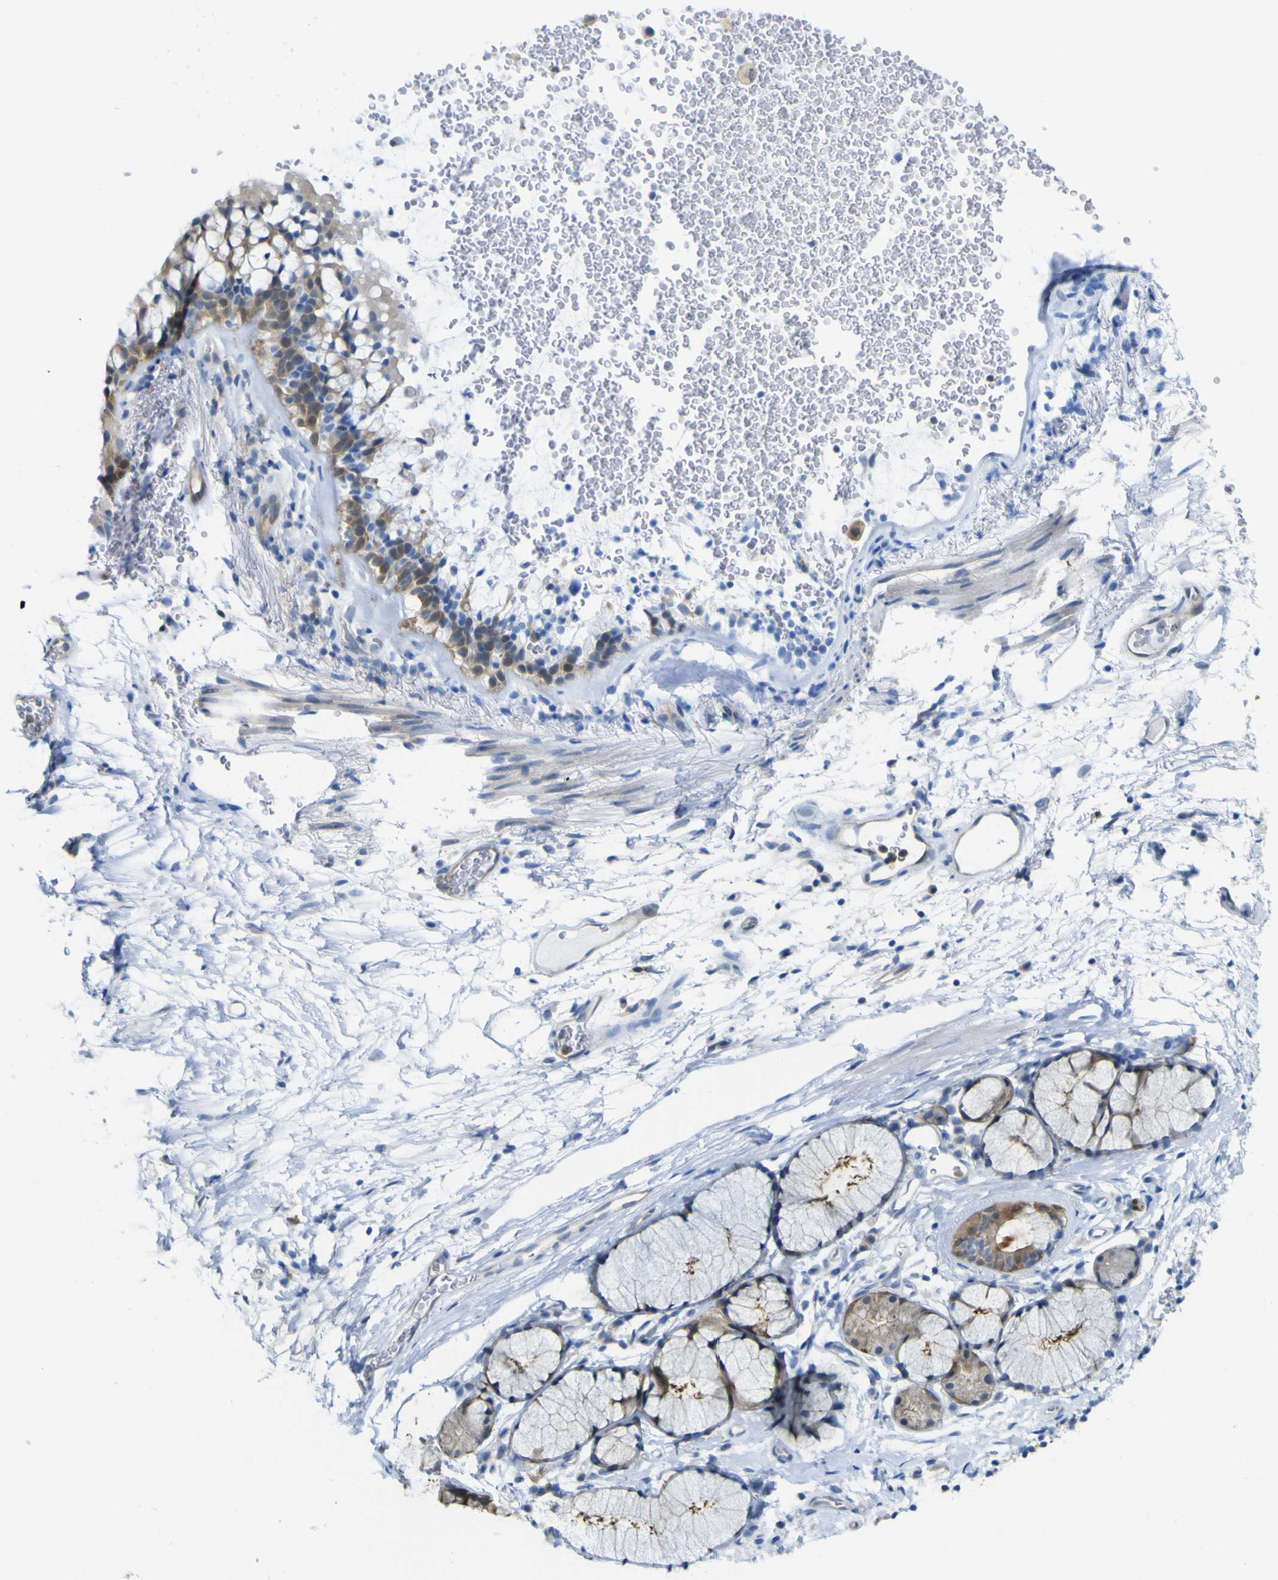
{"staining": {"intensity": "moderate", "quantity": "25%-75%", "location": "cytoplasmic/membranous"}, "tissue": "bronchus", "cell_type": "Respiratory epithelial cells", "image_type": "normal", "snomed": [{"axis": "morphology", "description": "Normal tissue, NOS"}, {"axis": "topography", "description": "Cartilage tissue"}, {"axis": "topography", "description": "Bronchus"}], "caption": "Immunohistochemical staining of benign human bronchus exhibits medium levels of moderate cytoplasmic/membranous positivity in approximately 25%-75% of respiratory epithelial cells. Ihc stains the protein in brown and the nuclei are stained blue.", "gene": "ABHD3", "patient": {"sex": "female", "age": 53}}